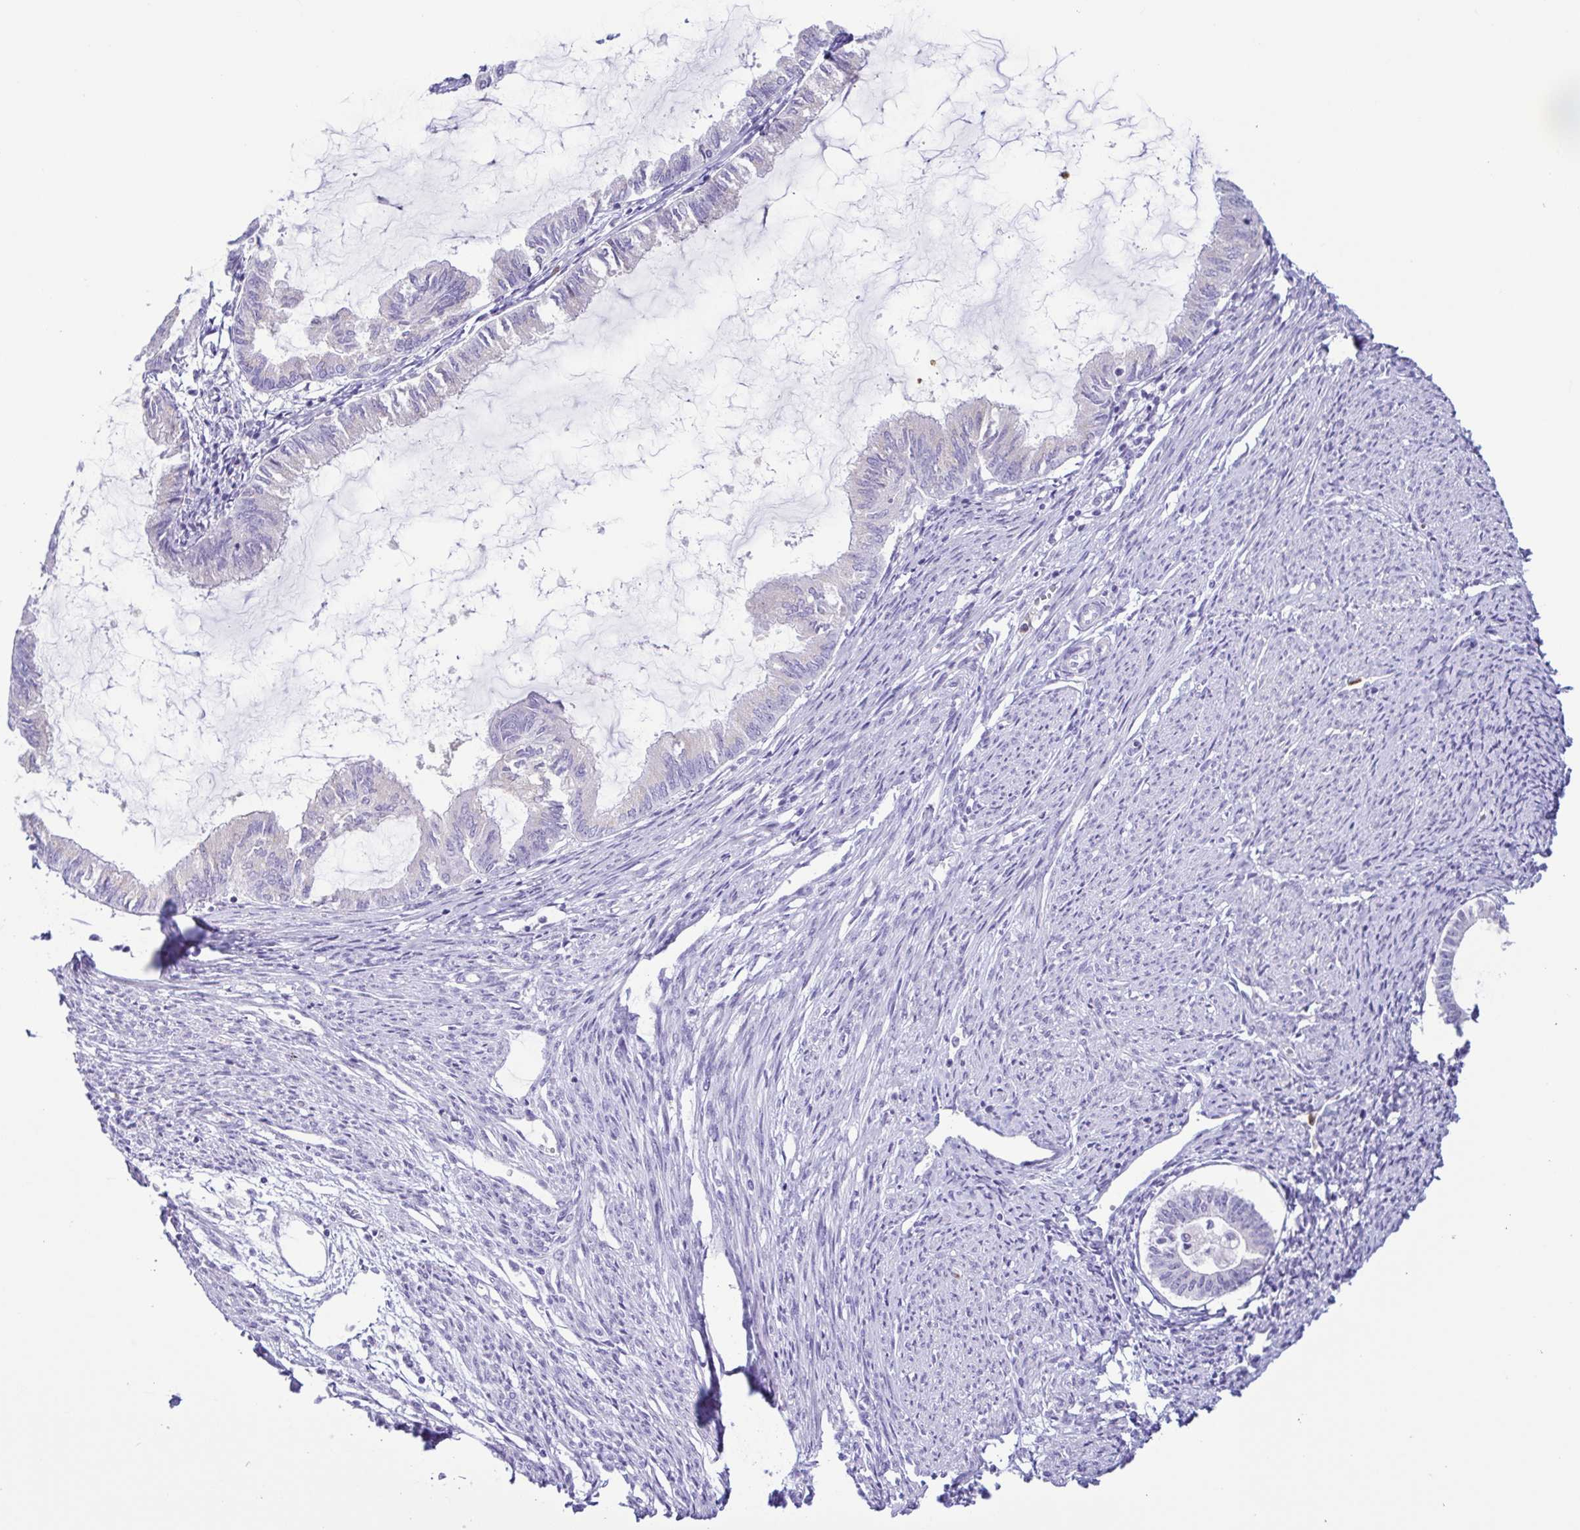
{"staining": {"intensity": "negative", "quantity": "none", "location": "none"}, "tissue": "endometrial cancer", "cell_type": "Tumor cells", "image_type": "cancer", "snomed": [{"axis": "morphology", "description": "Adenocarcinoma, NOS"}, {"axis": "topography", "description": "Endometrium"}], "caption": "High power microscopy micrograph of an IHC image of endometrial cancer (adenocarcinoma), revealing no significant staining in tumor cells.", "gene": "AZU1", "patient": {"sex": "female", "age": 86}}